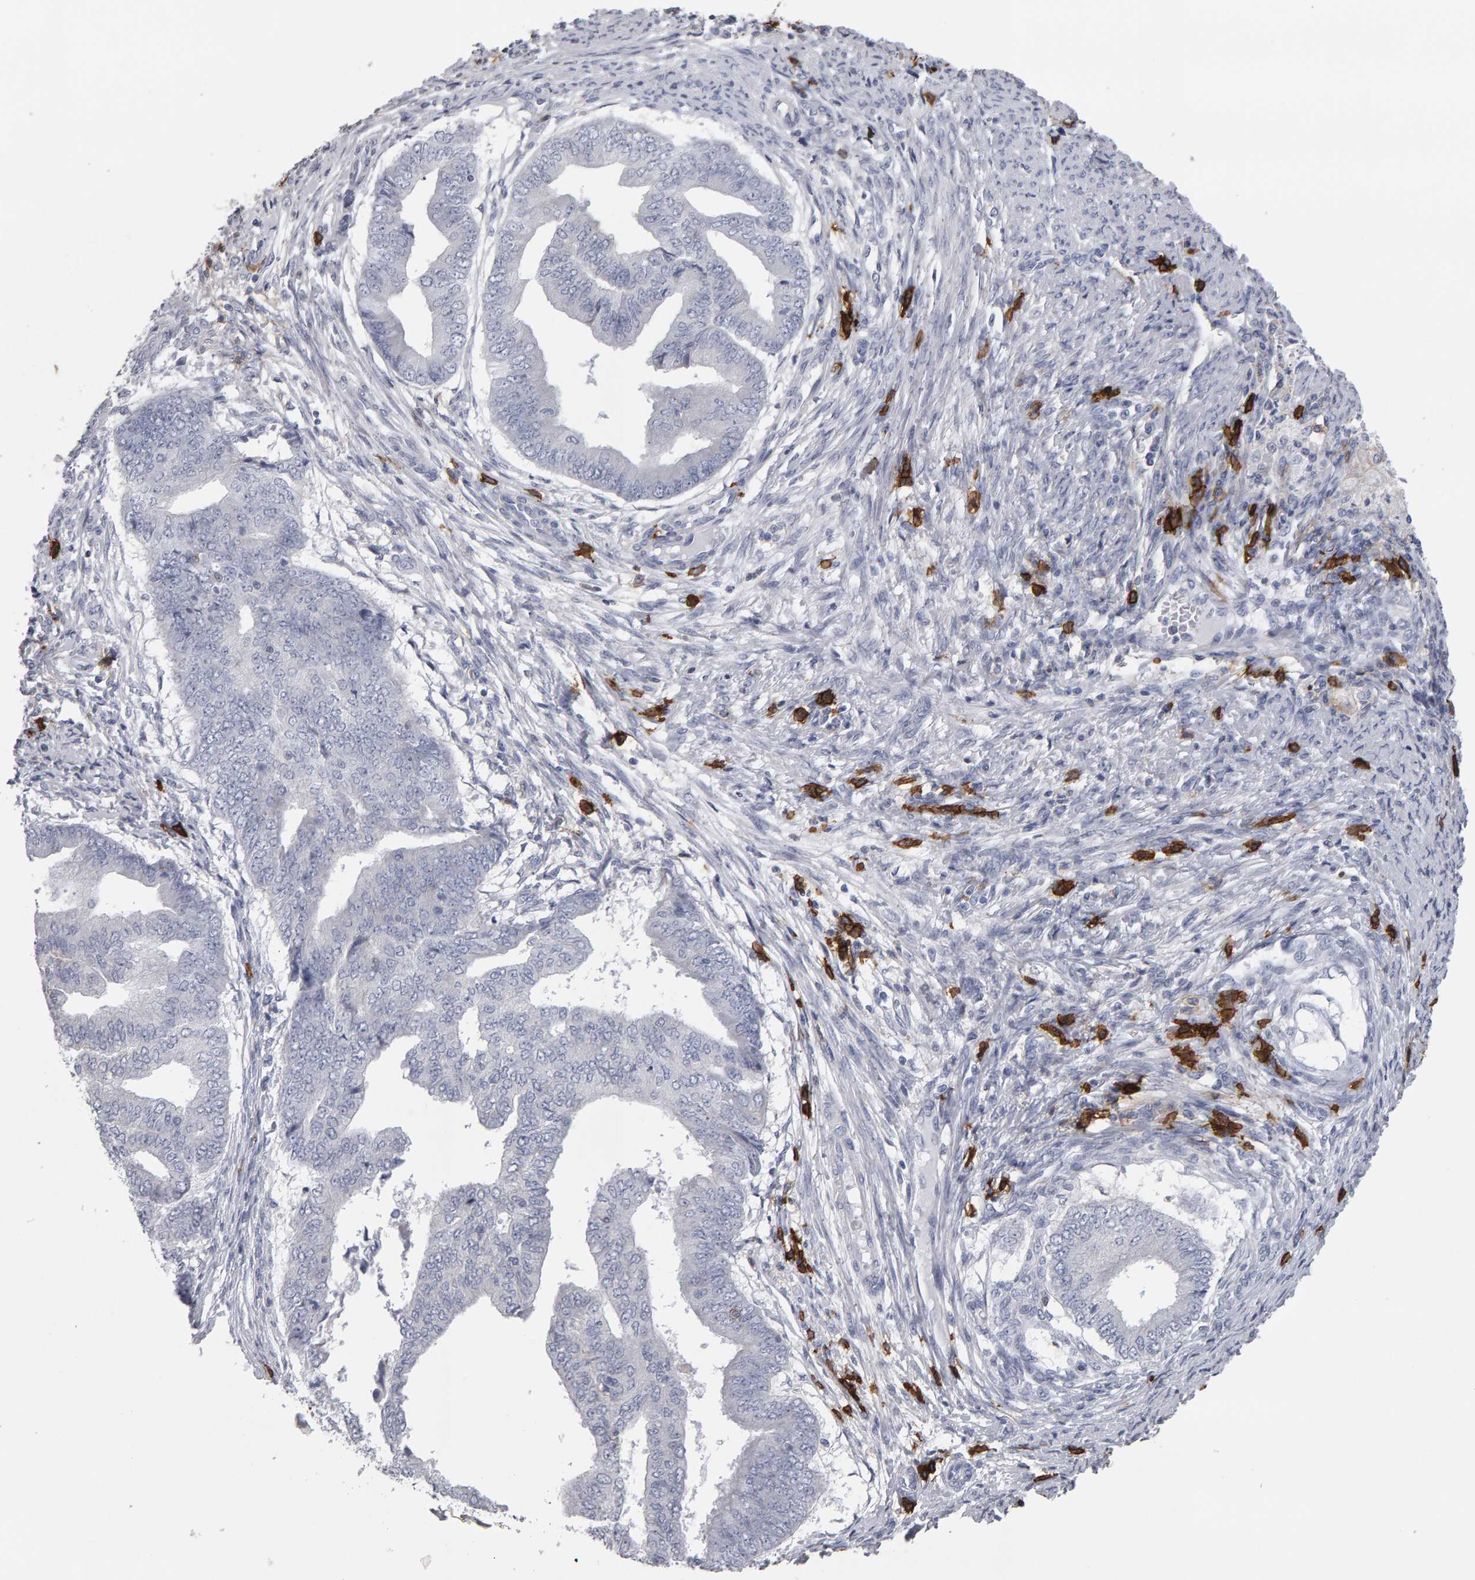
{"staining": {"intensity": "negative", "quantity": "none", "location": "none"}, "tissue": "endometrial cancer", "cell_type": "Tumor cells", "image_type": "cancer", "snomed": [{"axis": "morphology", "description": "Polyp, NOS"}, {"axis": "morphology", "description": "Adenocarcinoma, NOS"}, {"axis": "morphology", "description": "Adenoma, NOS"}, {"axis": "topography", "description": "Endometrium"}], "caption": "Immunohistochemistry image of neoplastic tissue: polyp (endometrial) stained with DAB exhibits no significant protein positivity in tumor cells. (Brightfield microscopy of DAB (3,3'-diaminobenzidine) IHC at high magnification).", "gene": "CD38", "patient": {"sex": "female", "age": 79}}